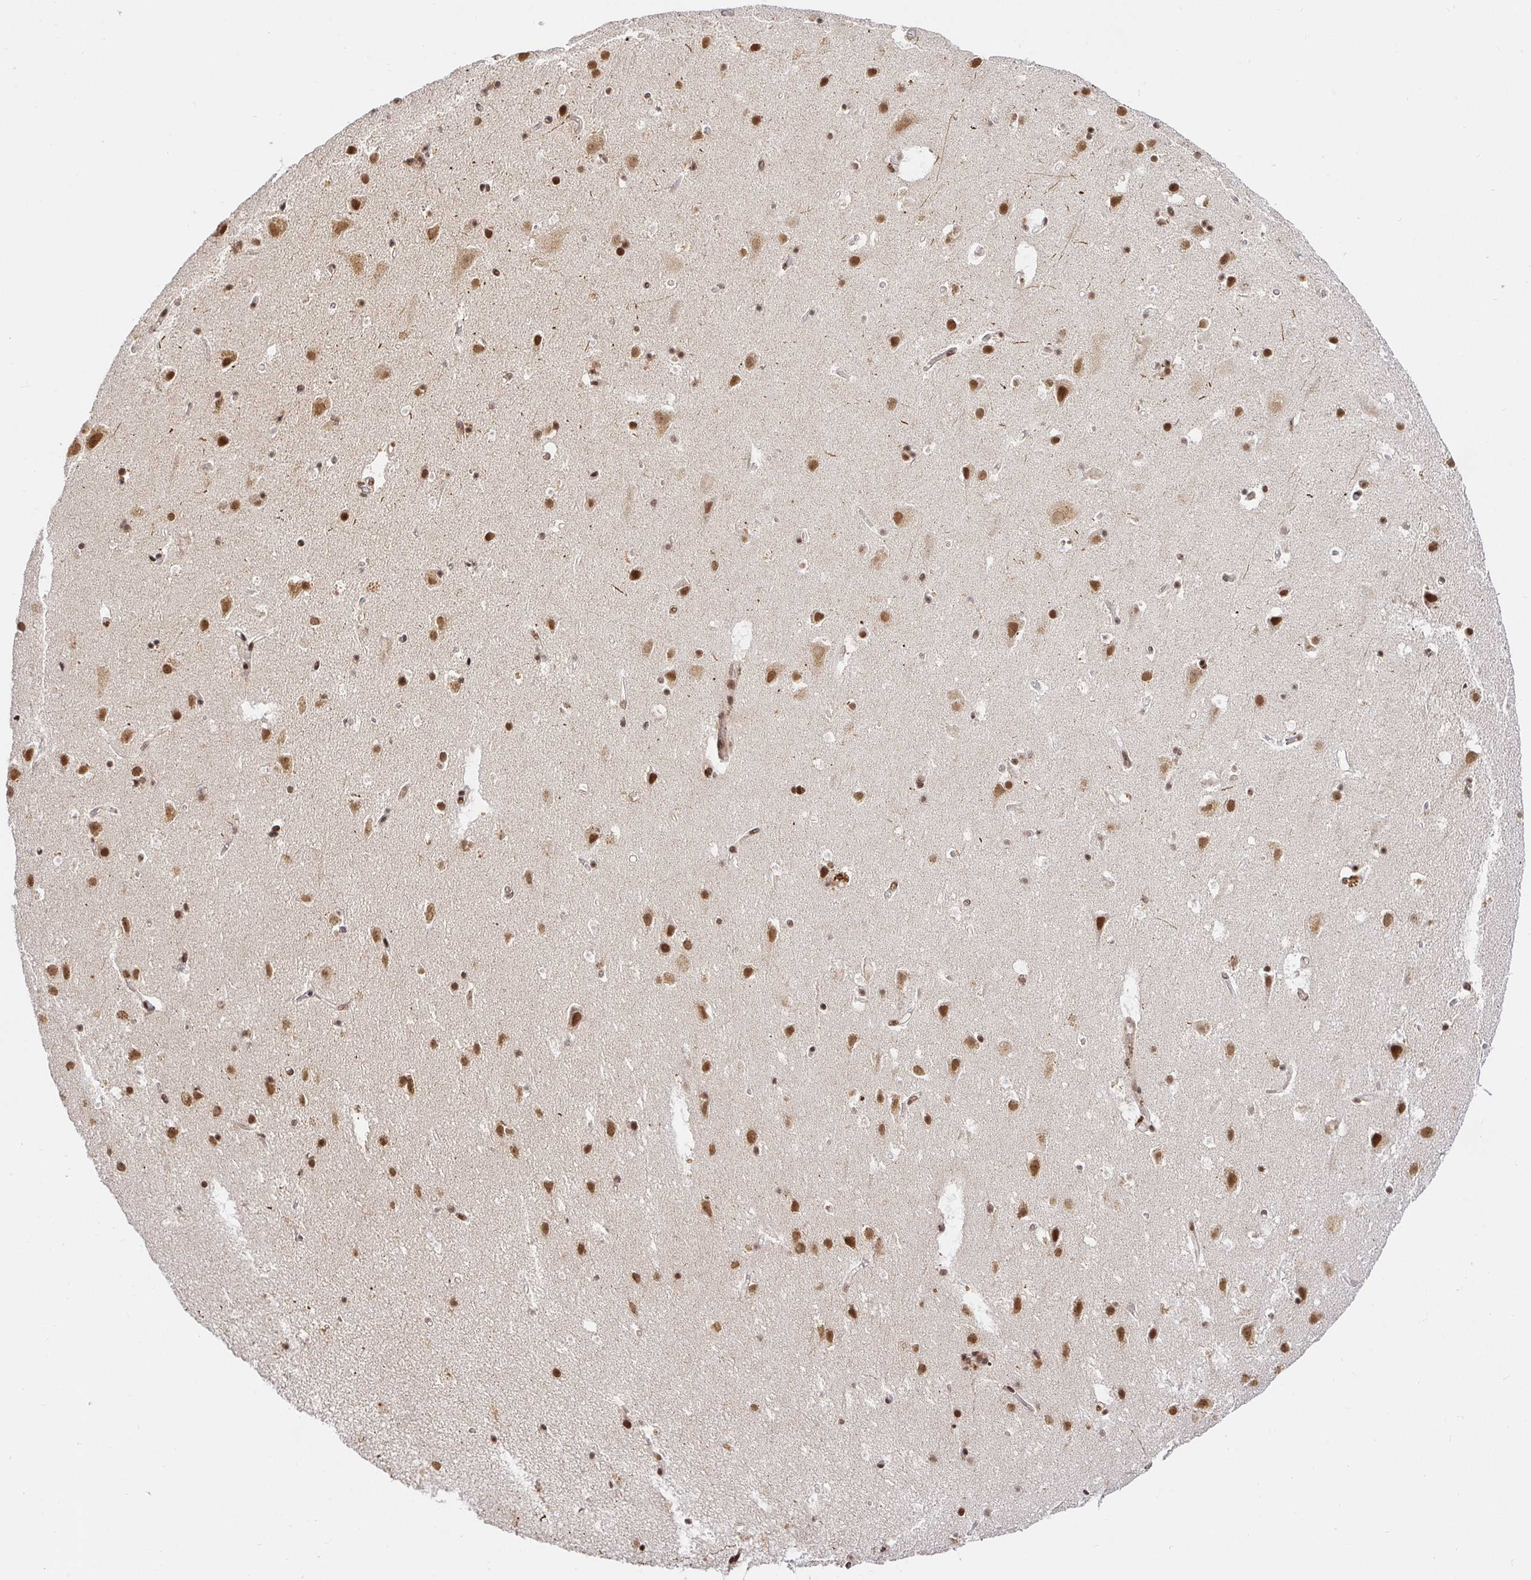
{"staining": {"intensity": "moderate", "quantity": ">75%", "location": "nuclear"}, "tissue": "cerebral cortex", "cell_type": "Endothelial cells", "image_type": "normal", "snomed": [{"axis": "morphology", "description": "Normal tissue, NOS"}, {"axis": "topography", "description": "Cerebral cortex"}], "caption": "Cerebral cortex stained with immunohistochemistry (IHC) shows moderate nuclear positivity in about >75% of endothelial cells. The staining was performed using DAB, with brown indicating positive protein expression. Nuclei are stained blue with hematoxylin.", "gene": "USF1", "patient": {"sex": "female", "age": 42}}